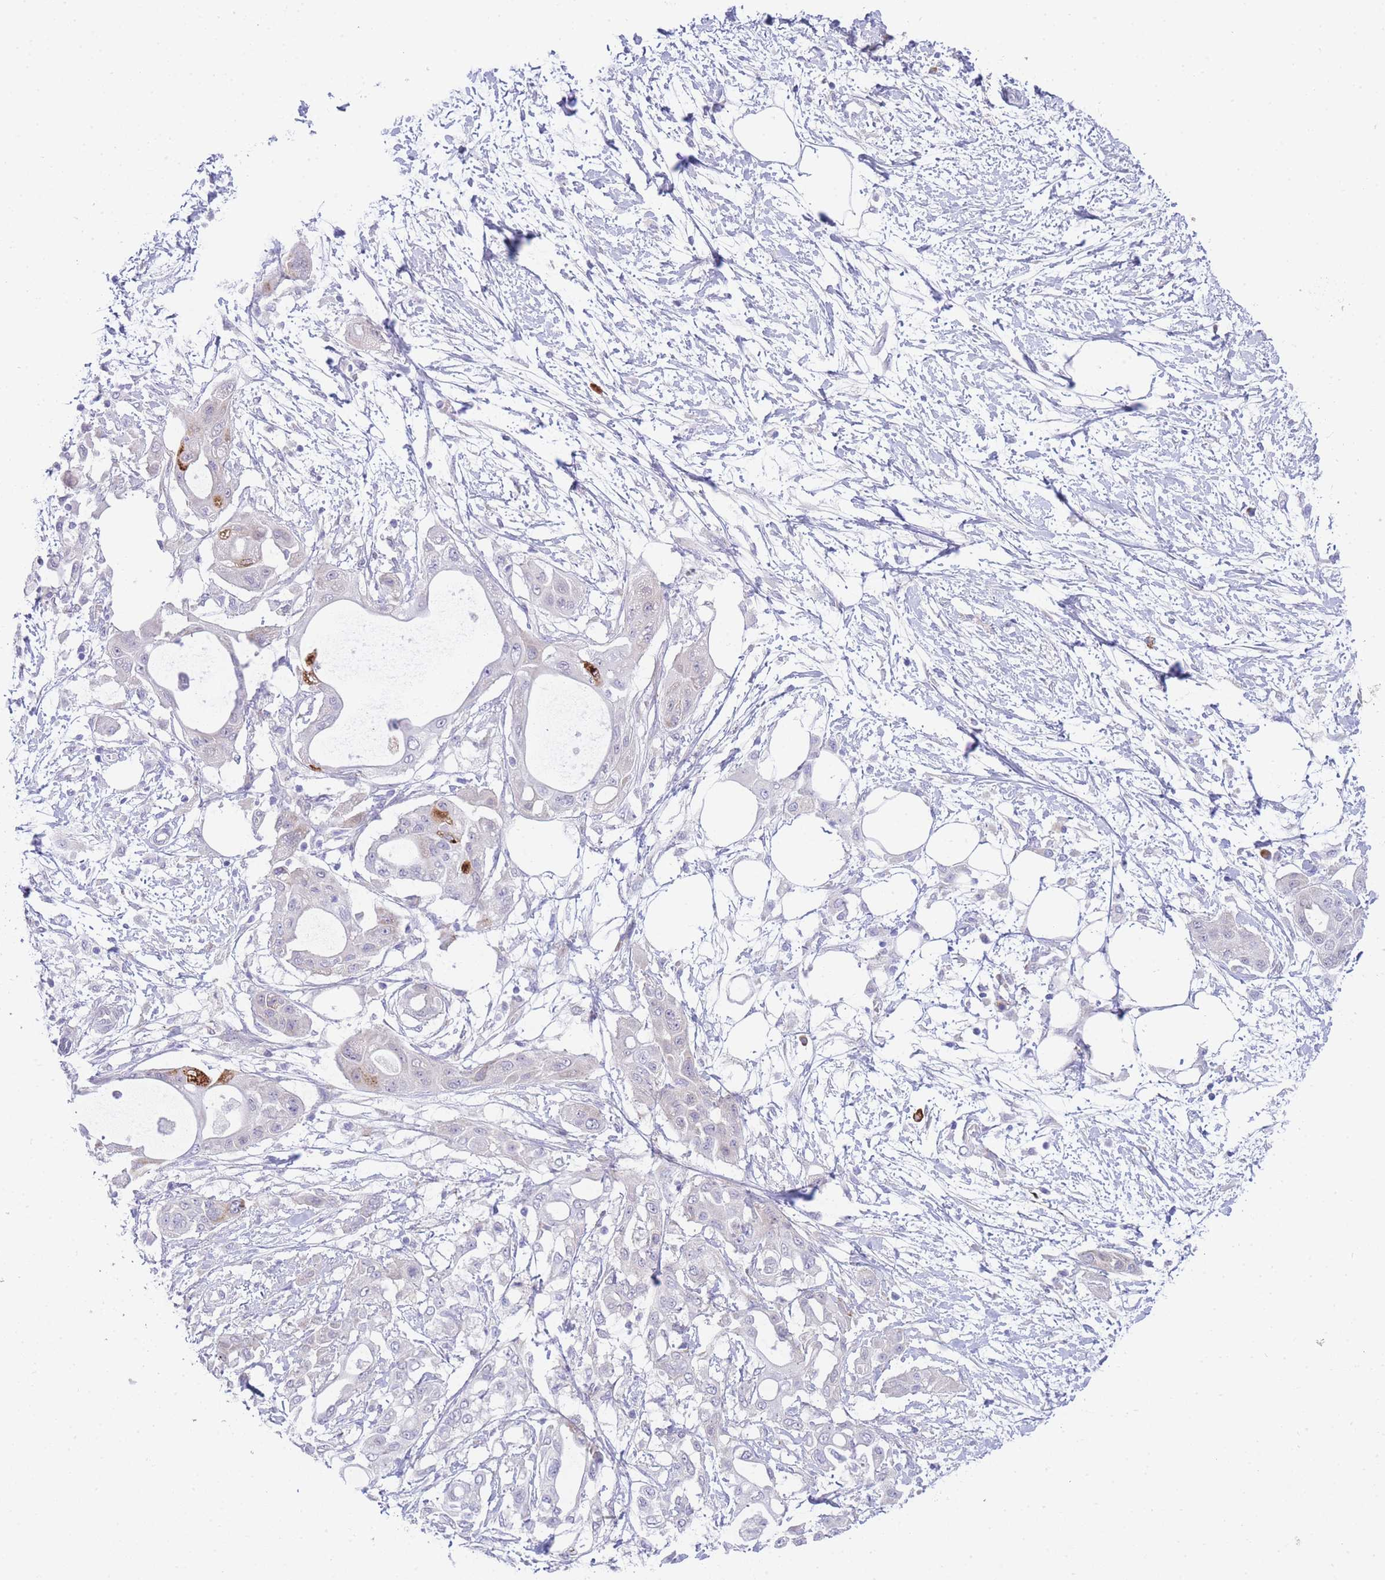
{"staining": {"intensity": "negative", "quantity": "none", "location": "none"}, "tissue": "pancreatic cancer", "cell_type": "Tumor cells", "image_type": "cancer", "snomed": [{"axis": "morphology", "description": "Adenocarcinoma, NOS"}, {"axis": "topography", "description": "Pancreas"}], "caption": "An image of pancreatic cancer stained for a protein displays no brown staining in tumor cells.", "gene": "ZNF510", "patient": {"sex": "male", "age": 68}}